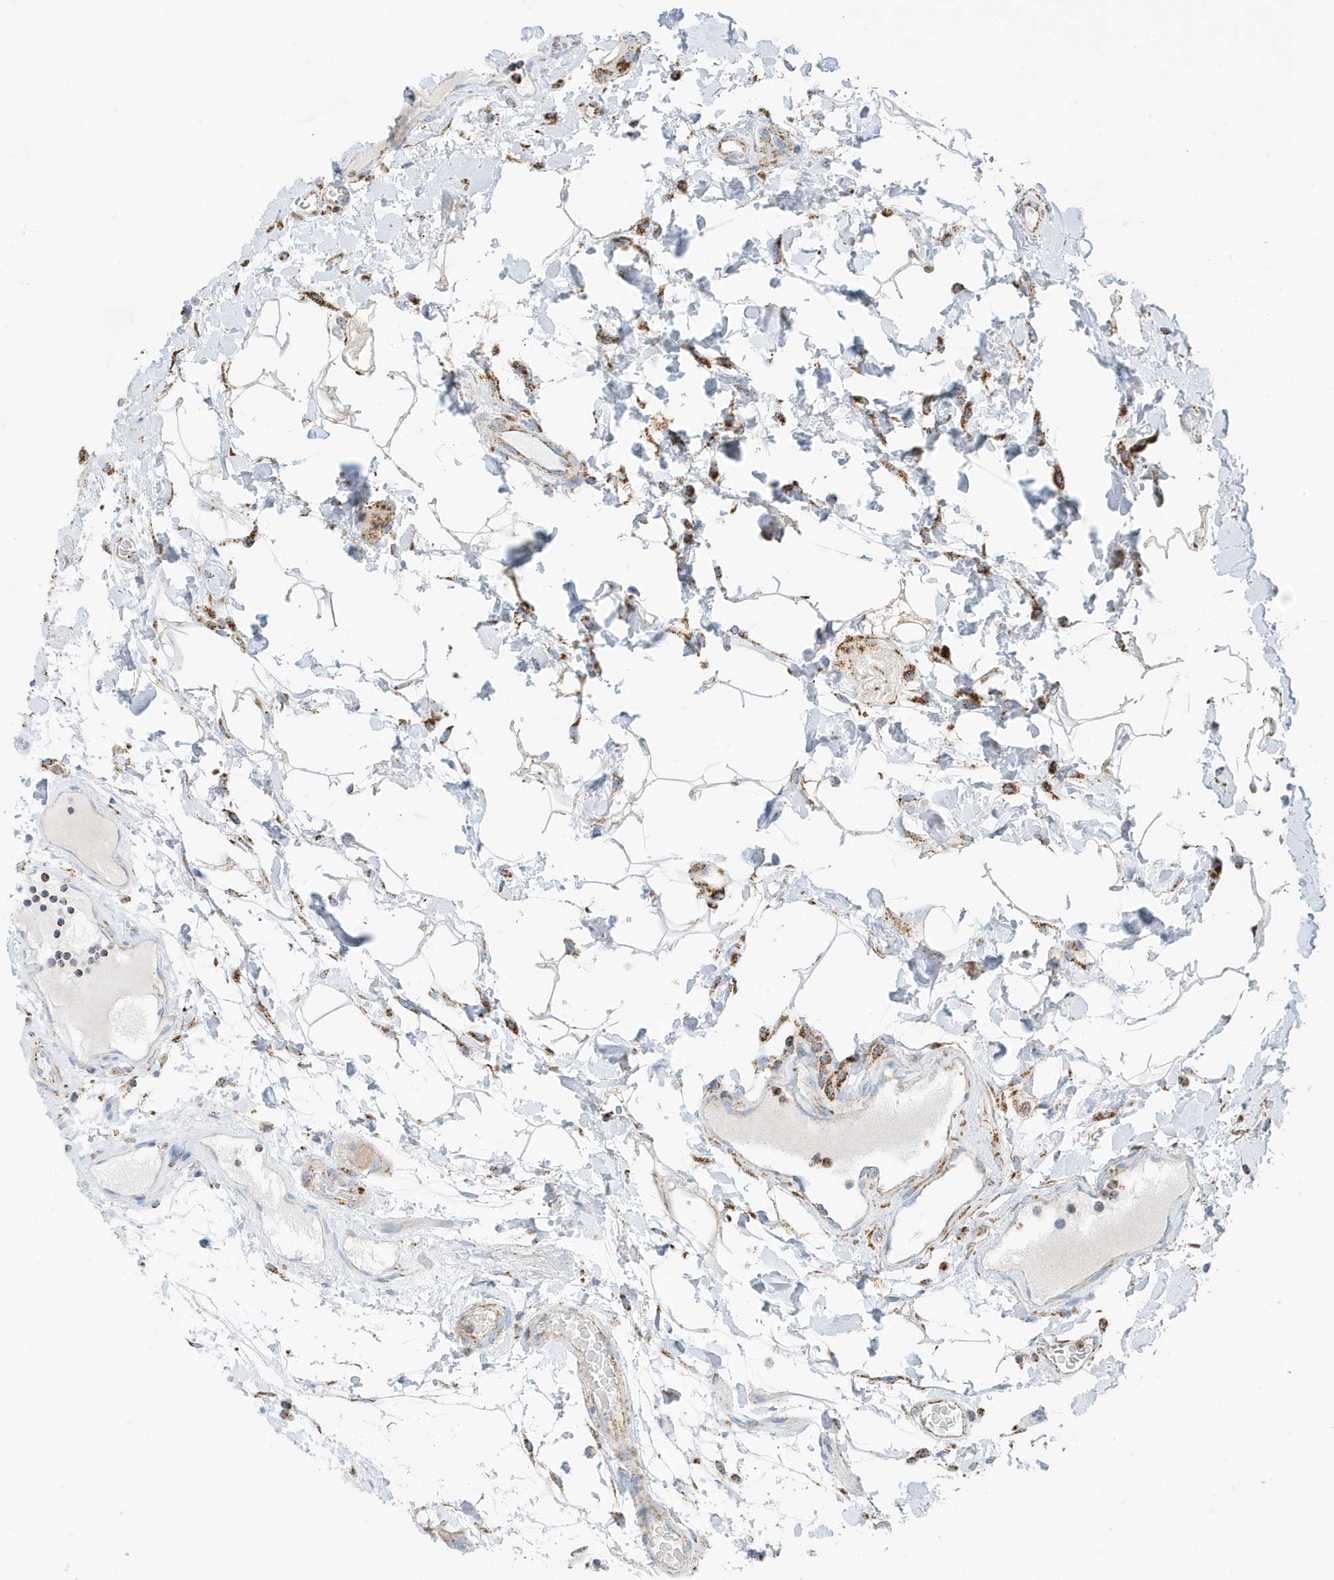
{"staining": {"intensity": "weak", "quantity": ">75%", "location": "cytoplasmic/membranous"}, "tissue": "colon", "cell_type": "Endothelial cells", "image_type": "normal", "snomed": [{"axis": "morphology", "description": "Normal tissue, NOS"}, {"axis": "topography", "description": "Colon"}], "caption": "Colon stained with DAB IHC shows low levels of weak cytoplasmic/membranous expression in approximately >75% of endothelial cells. (DAB = brown stain, brightfield microscopy at high magnification).", "gene": "CAPN13", "patient": {"sex": "female", "age": 79}}